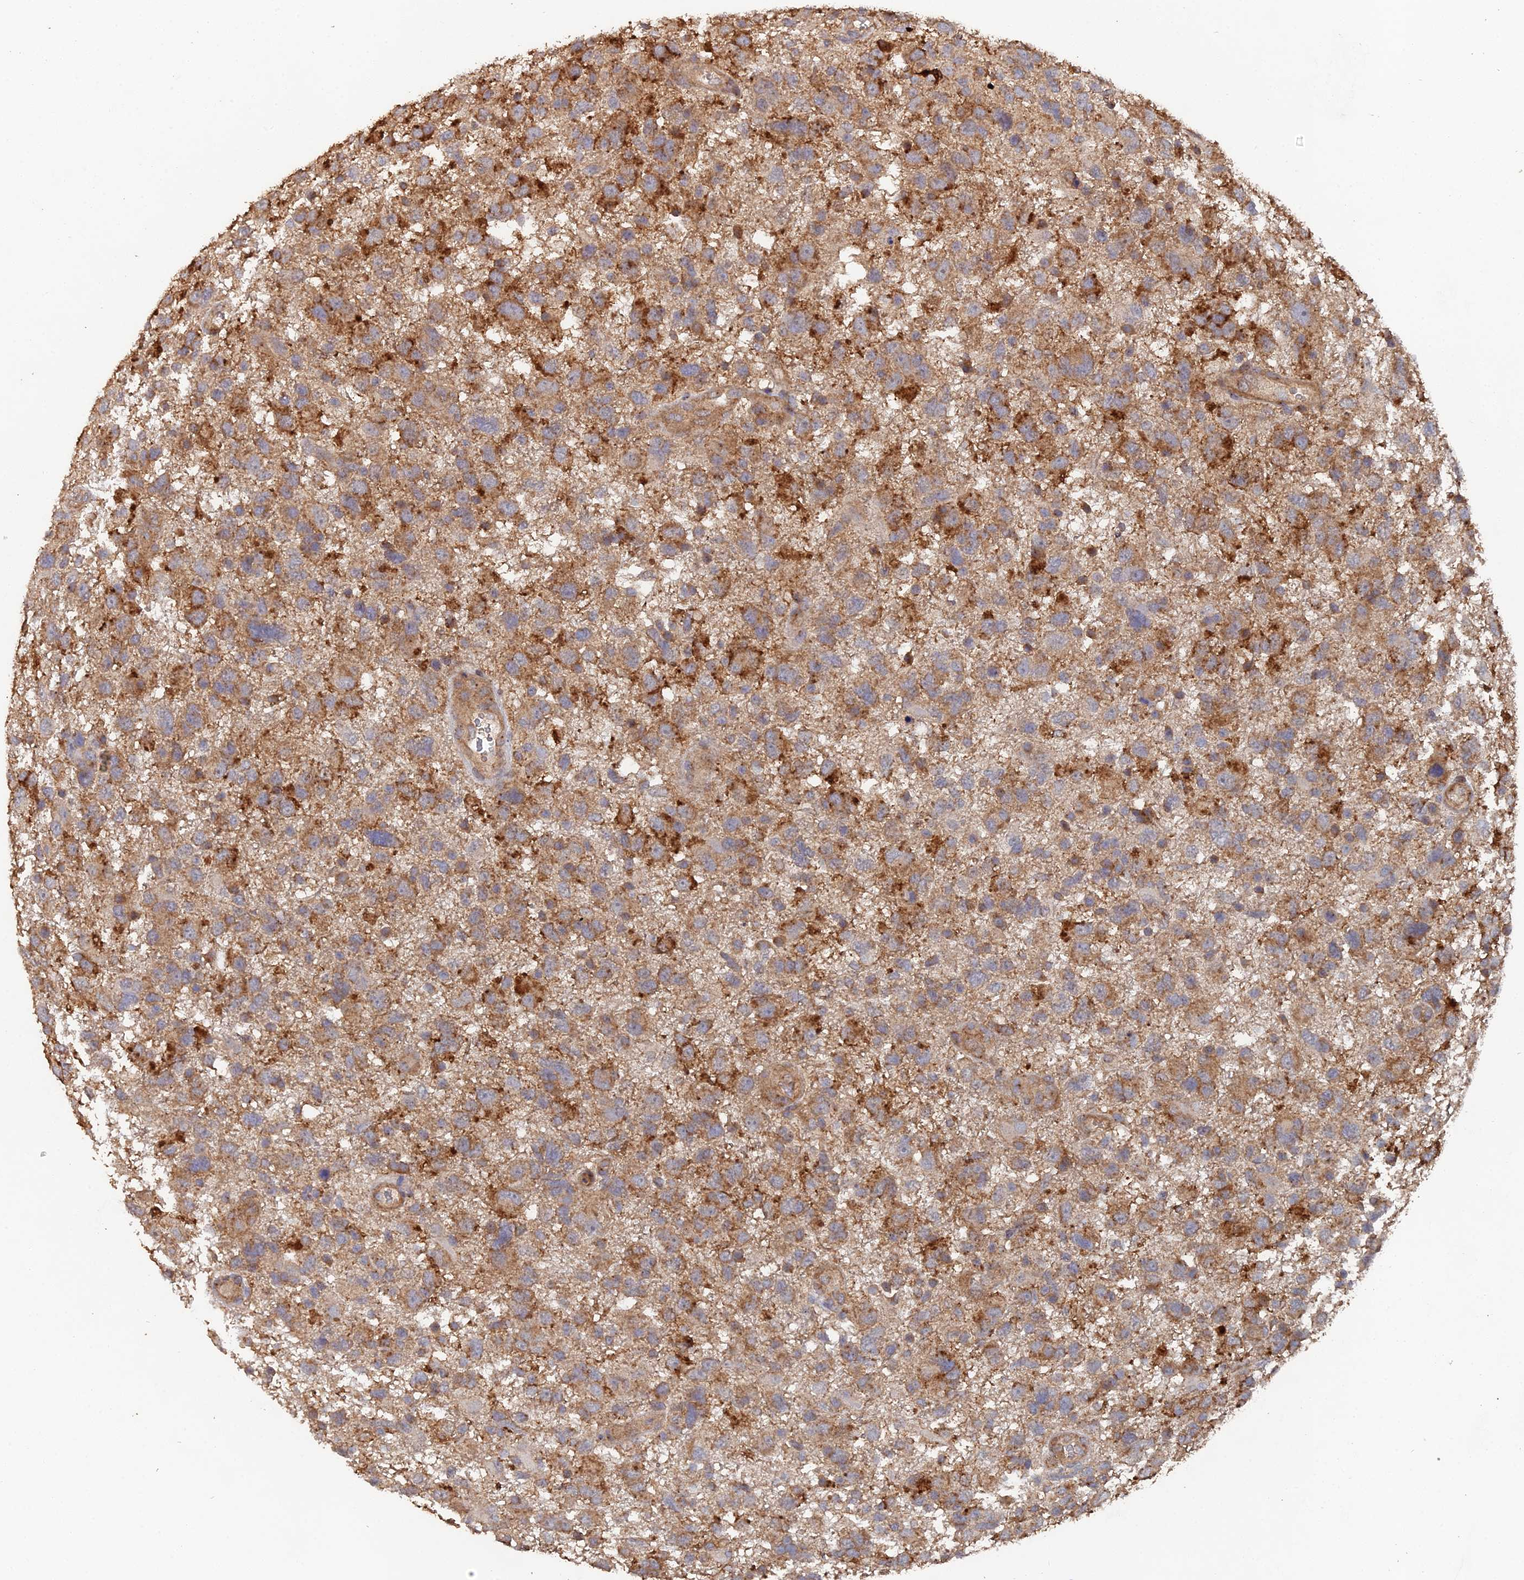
{"staining": {"intensity": "moderate", "quantity": ">75%", "location": "cytoplasmic/membranous"}, "tissue": "glioma", "cell_type": "Tumor cells", "image_type": "cancer", "snomed": [{"axis": "morphology", "description": "Glioma, malignant, High grade"}, {"axis": "topography", "description": "Brain"}], "caption": "Protein analysis of glioma tissue reveals moderate cytoplasmic/membranous positivity in about >75% of tumor cells. The staining is performed using DAB brown chromogen to label protein expression. The nuclei are counter-stained blue using hematoxylin.", "gene": "SPANXN4", "patient": {"sex": "male", "age": 61}}